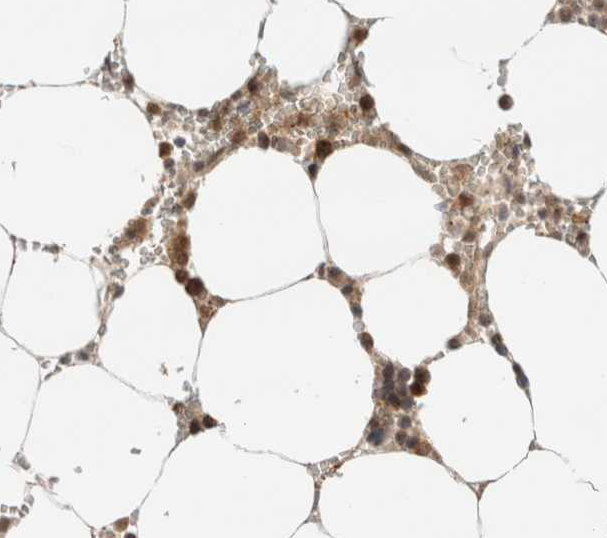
{"staining": {"intensity": "moderate", "quantity": ">75%", "location": "cytoplasmic/membranous"}, "tissue": "bone marrow", "cell_type": "Hematopoietic cells", "image_type": "normal", "snomed": [{"axis": "morphology", "description": "Normal tissue, NOS"}, {"axis": "topography", "description": "Bone marrow"}], "caption": "This histopathology image shows IHC staining of unremarkable bone marrow, with medium moderate cytoplasmic/membranous positivity in approximately >75% of hematopoietic cells.", "gene": "OTUD6B", "patient": {"sex": "male", "age": 70}}